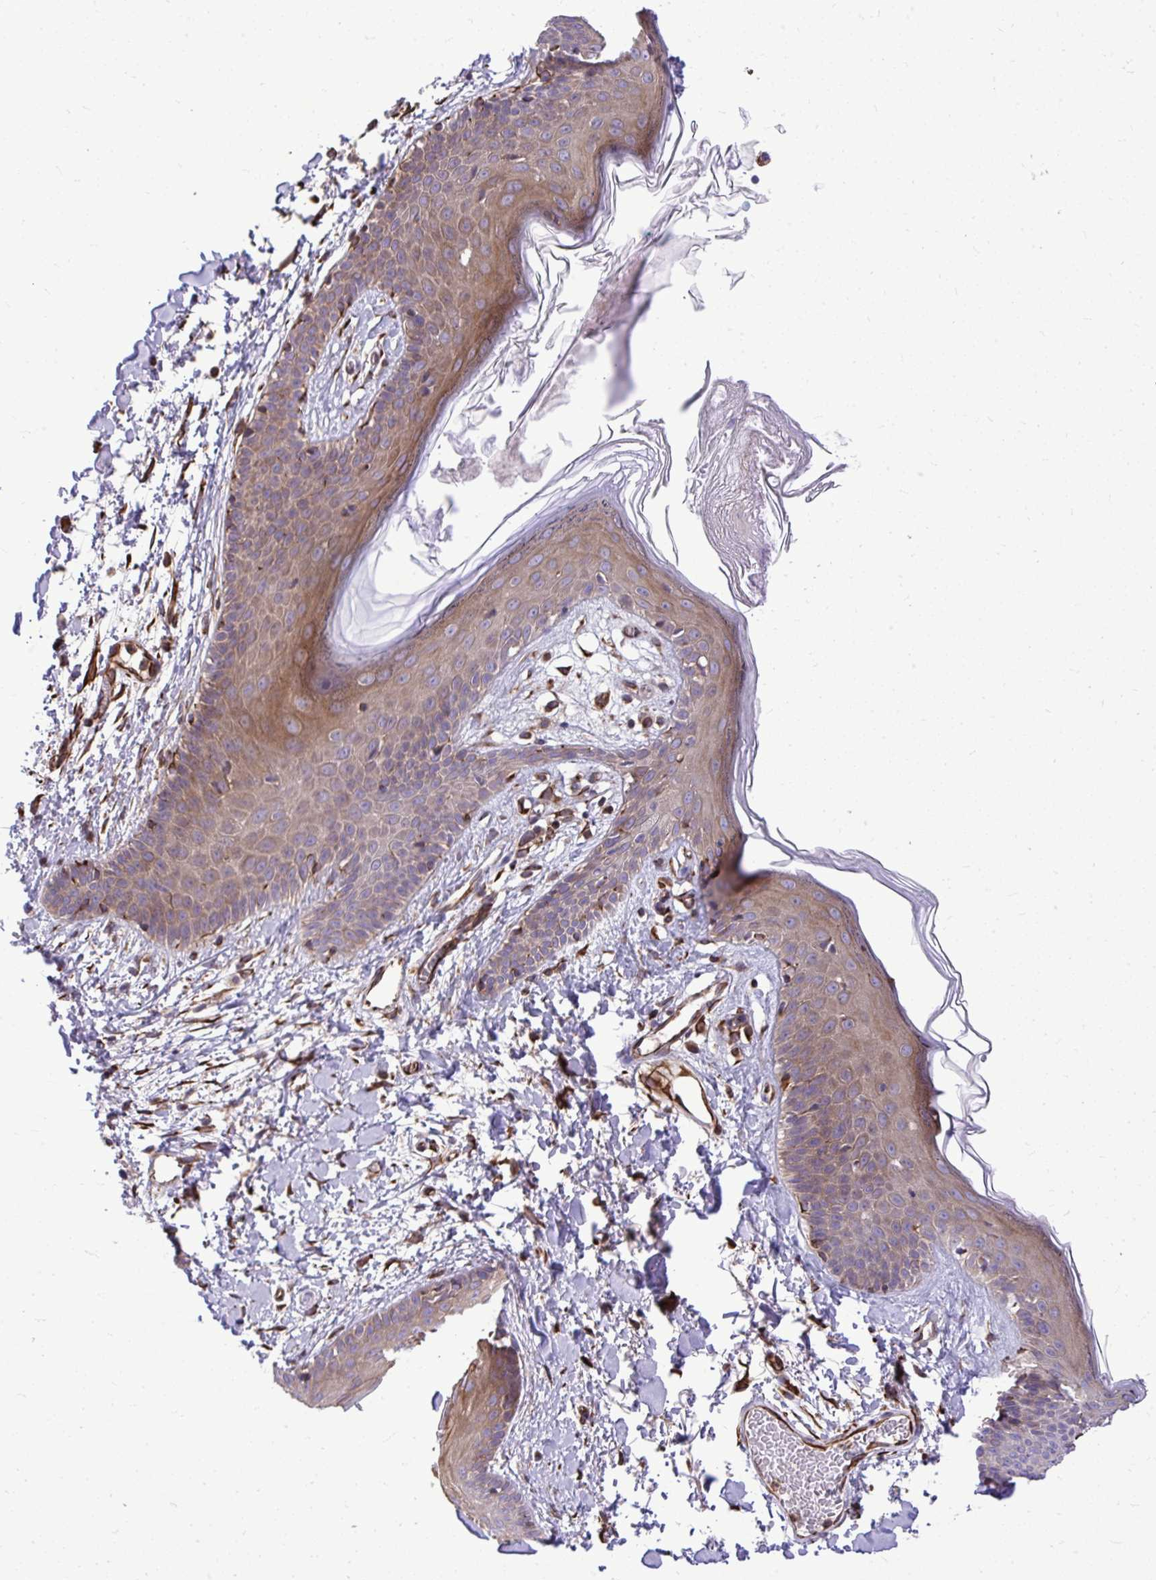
{"staining": {"intensity": "moderate", "quantity": ">75%", "location": "cytoplasmic/membranous"}, "tissue": "skin", "cell_type": "Fibroblasts", "image_type": "normal", "snomed": [{"axis": "morphology", "description": "Normal tissue, NOS"}, {"axis": "topography", "description": "Skin"}], "caption": "Moderate cytoplasmic/membranous protein staining is appreciated in about >75% of fibroblasts in skin.", "gene": "PAIP2", "patient": {"sex": "male", "age": 79}}